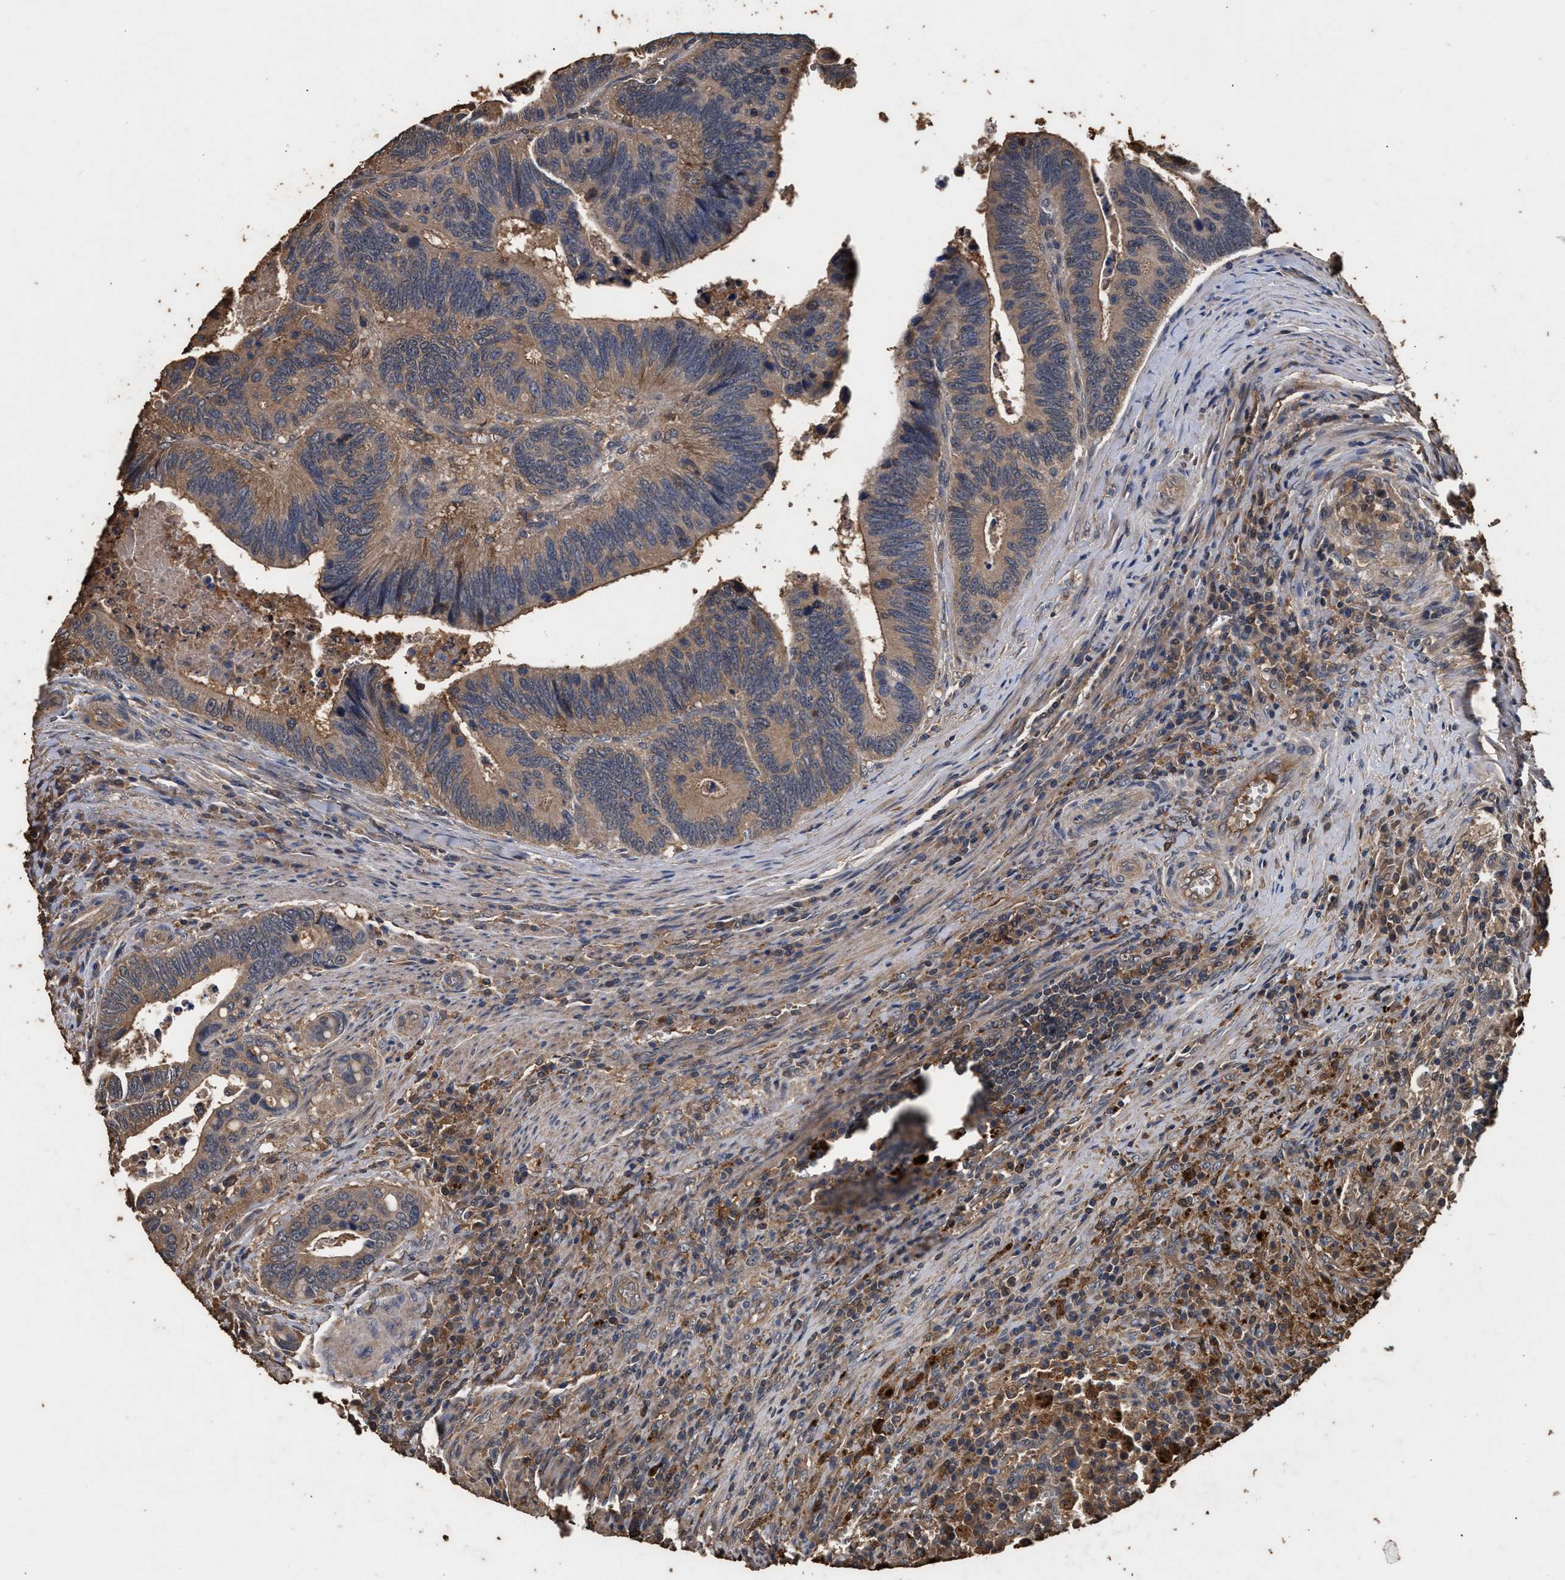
{"staining": {"intensity": "moderate", "quantity": ">75%", "location": "cytoplasmic/membranous"}, "tissue": "colorectal cancer", "cell_type": "Tumor cells", "image_type": "cancer", "snomed": [{"axis": "morphology", "description": "Inflammation, NOS"}, {"axis": "morphology", "description": "Adenocarcinoma, NOS"}, {"axis": "topography", "description": "Colon"}], "caption": "Colorectal cancer stained for a protein reveals moderate cytoplasmic/membranous positivity in tumor cells. (DAB (3,3'-diaminobenzidine) IHC with brightfield microscopy, high magnification).", "gene": "KYAT1", "patient": {"sex": "male", "age": 72}}